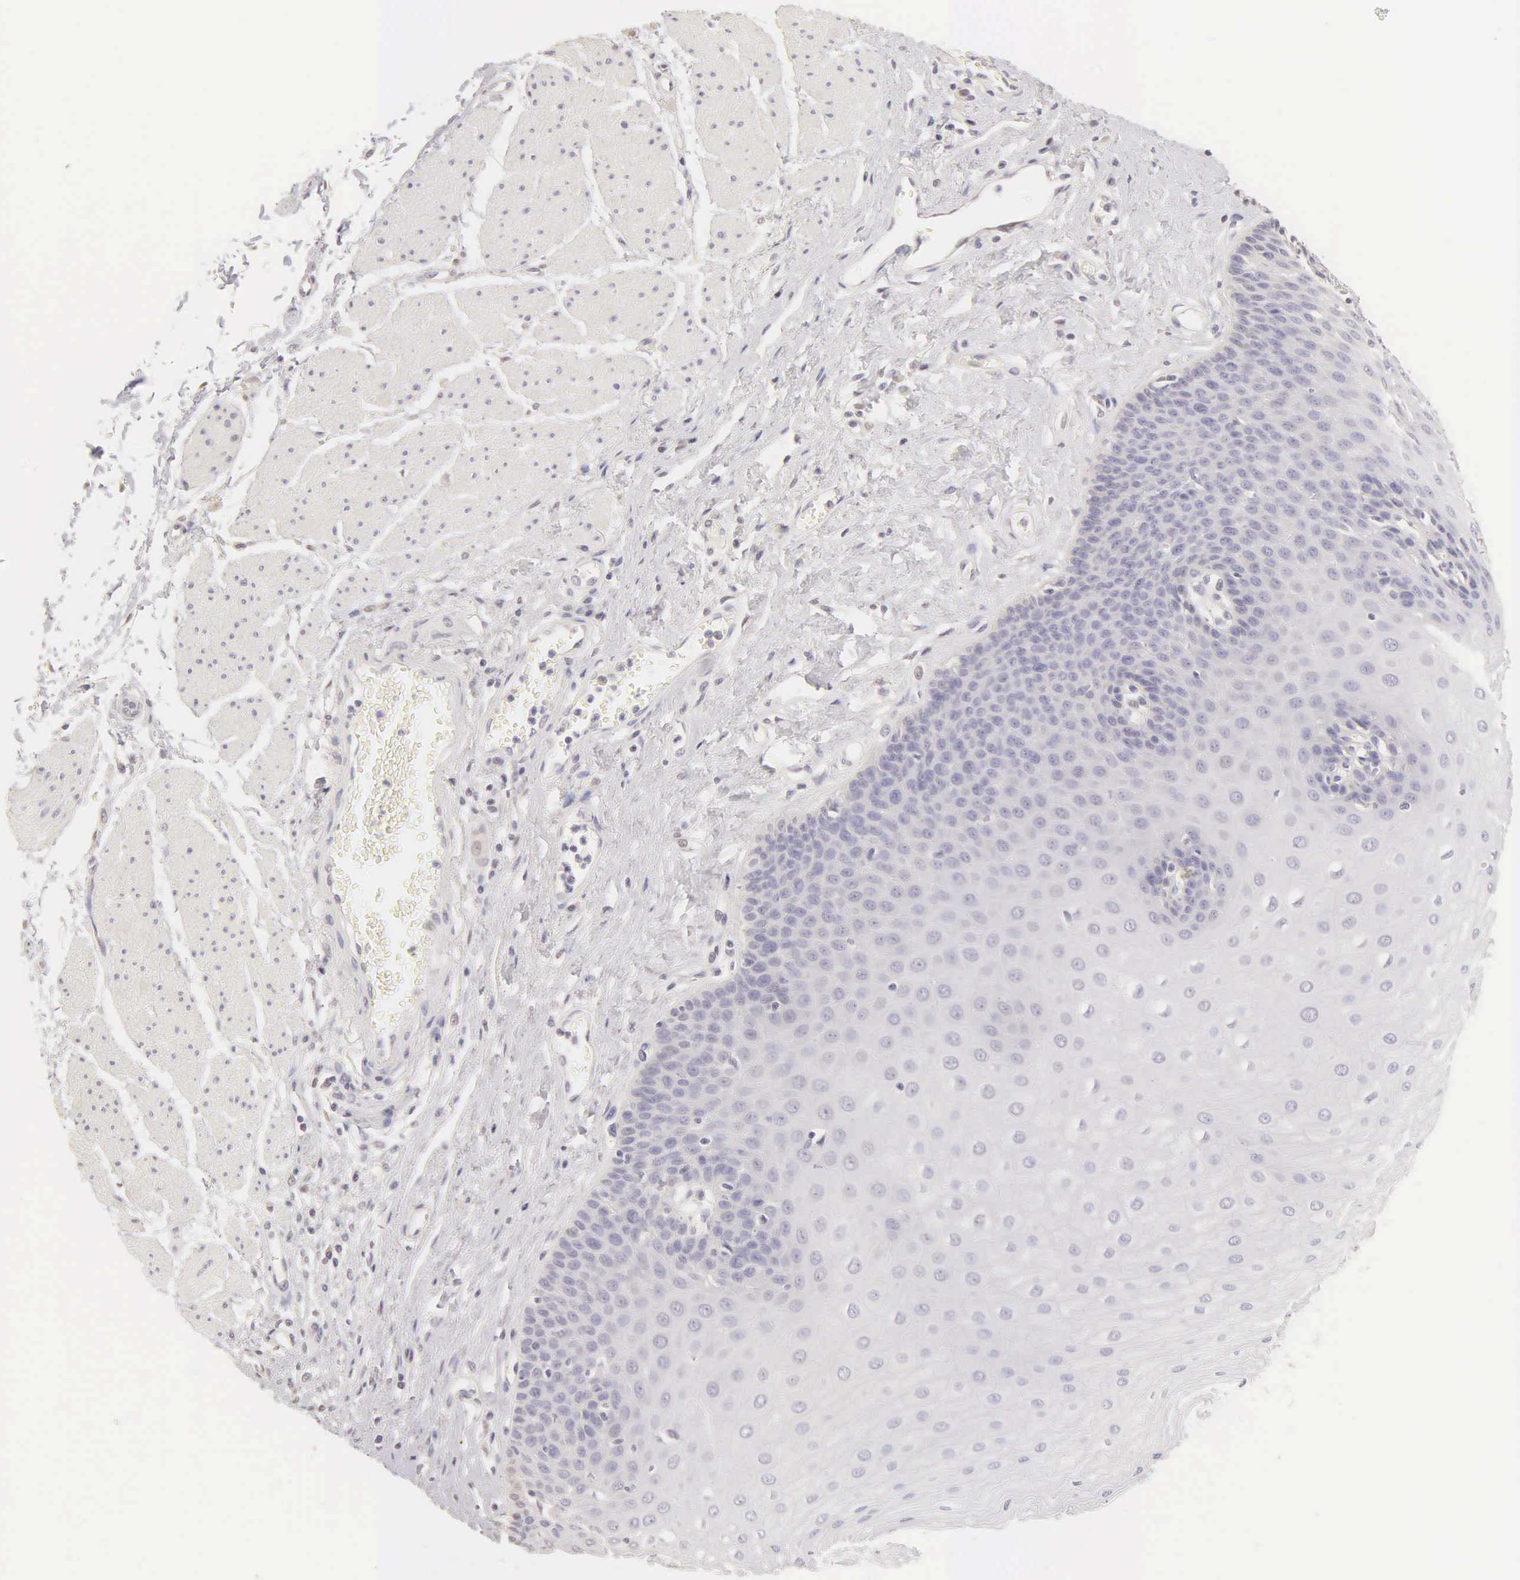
{"staining": {"intensity": "negative", "quantity": "none", "location": "none"}, "tissue": "esophagus", "cell_type": "Squamous epithelial cells", "image_type": "normal", "snomed": [{"axis": "morphology", "description": "Normal tissue, NOS"}, {"axis": "topography", "description": "Esophagus"}], "caption": "An immunohistochemistry (IHC) image of benign esophagus is shown. There is no staining in squamous epithelial cells of esophagus.", "gene": "ESR1", "patient": {"sex": "male", "age": 65}}